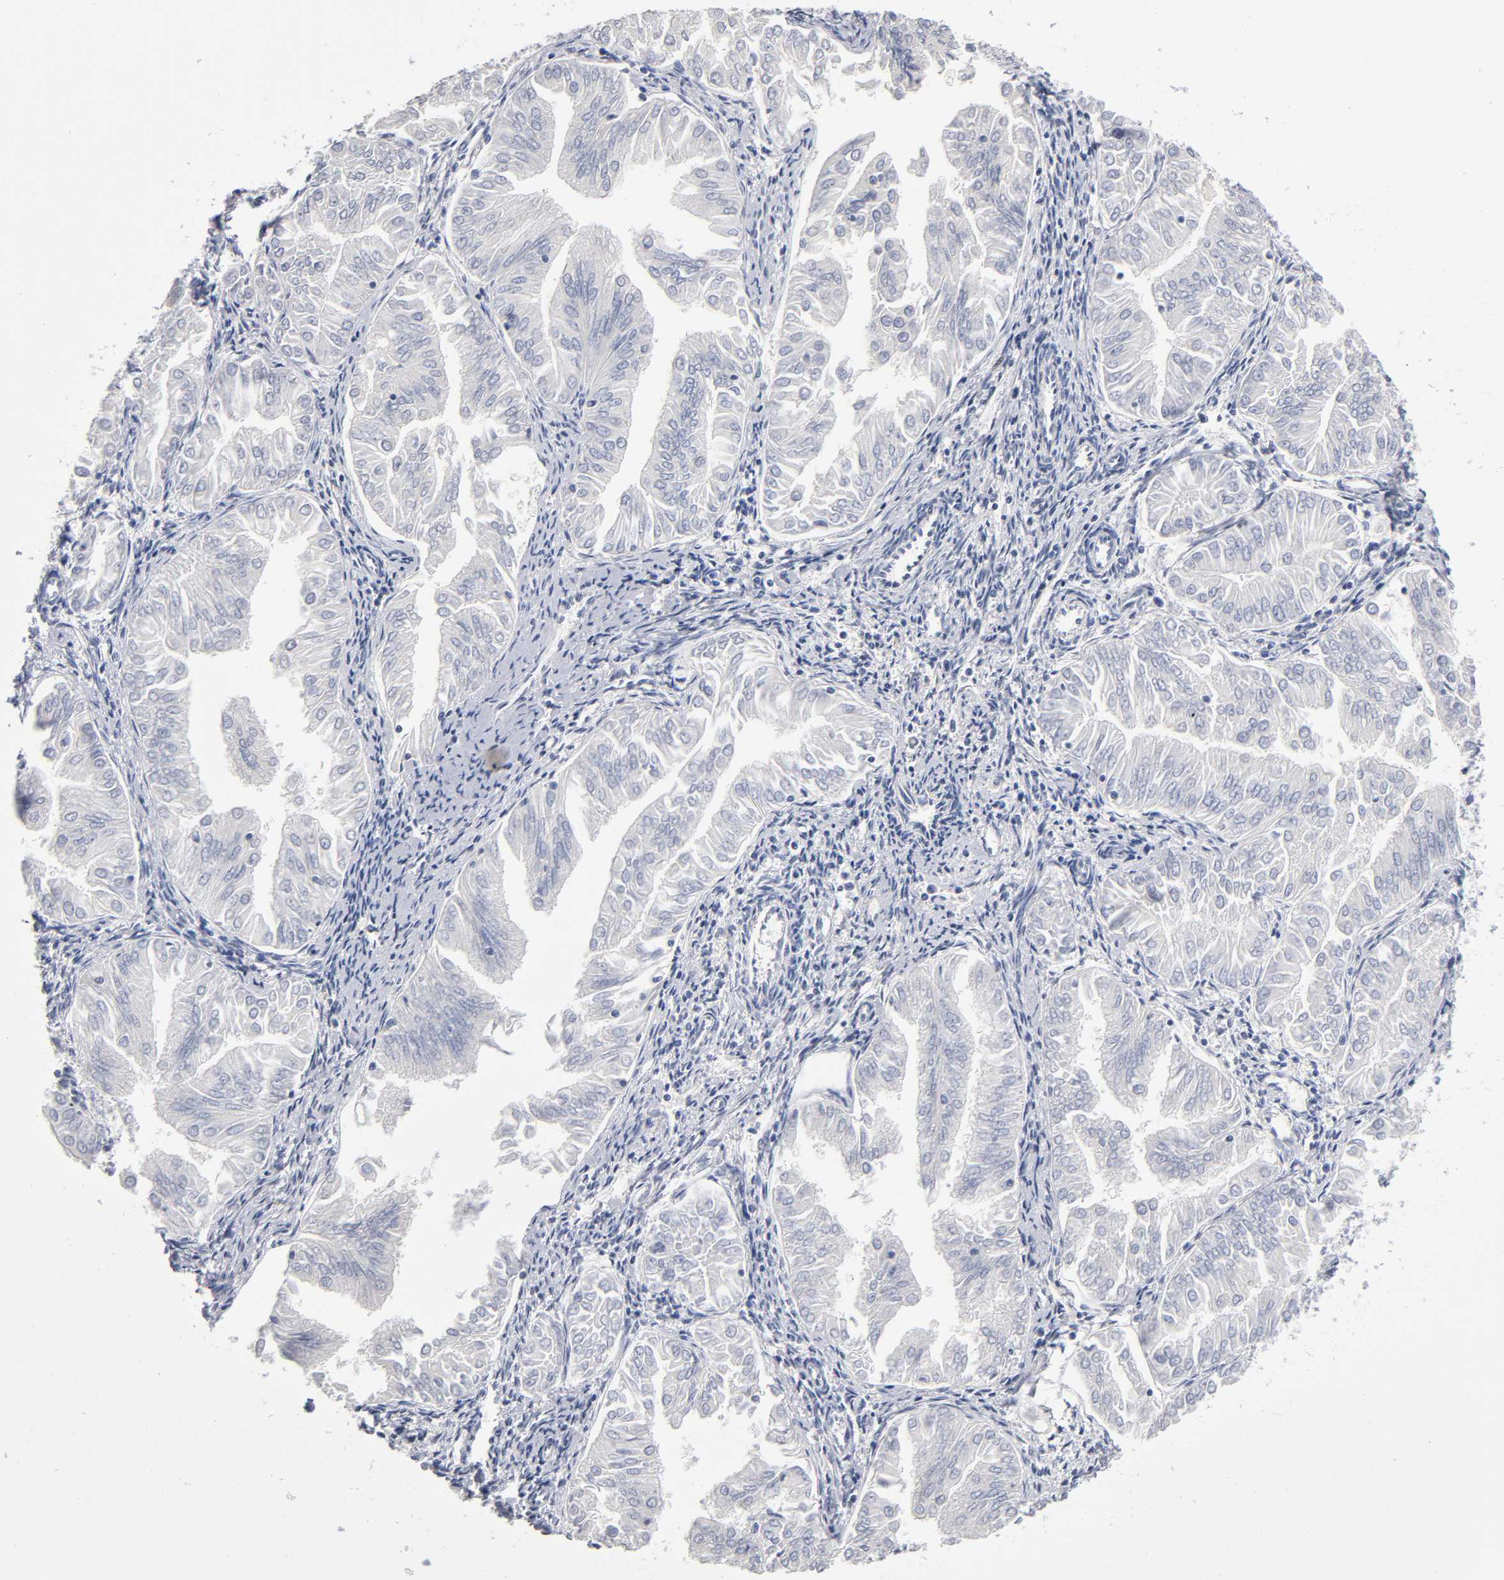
{"staining": {"intensity": "negative", "quantity": "none", "location": "none"}, "tissue": "endometrial cancer", "cell_type": "Tumor cells", "image_type": "cancer", "snomed": [{"axis": "morphology", "description": "Adenocarcinoma, NOS"}, {"axis": "topography", "description": "Endometrium"}], "caption": "Endometrial cancer (adenocarcinoma) stained for a protein using immunohistochemistry shows no staining tumor cells.", "gene": "SP3", "patient": {"sex": "female", "age": 53}}